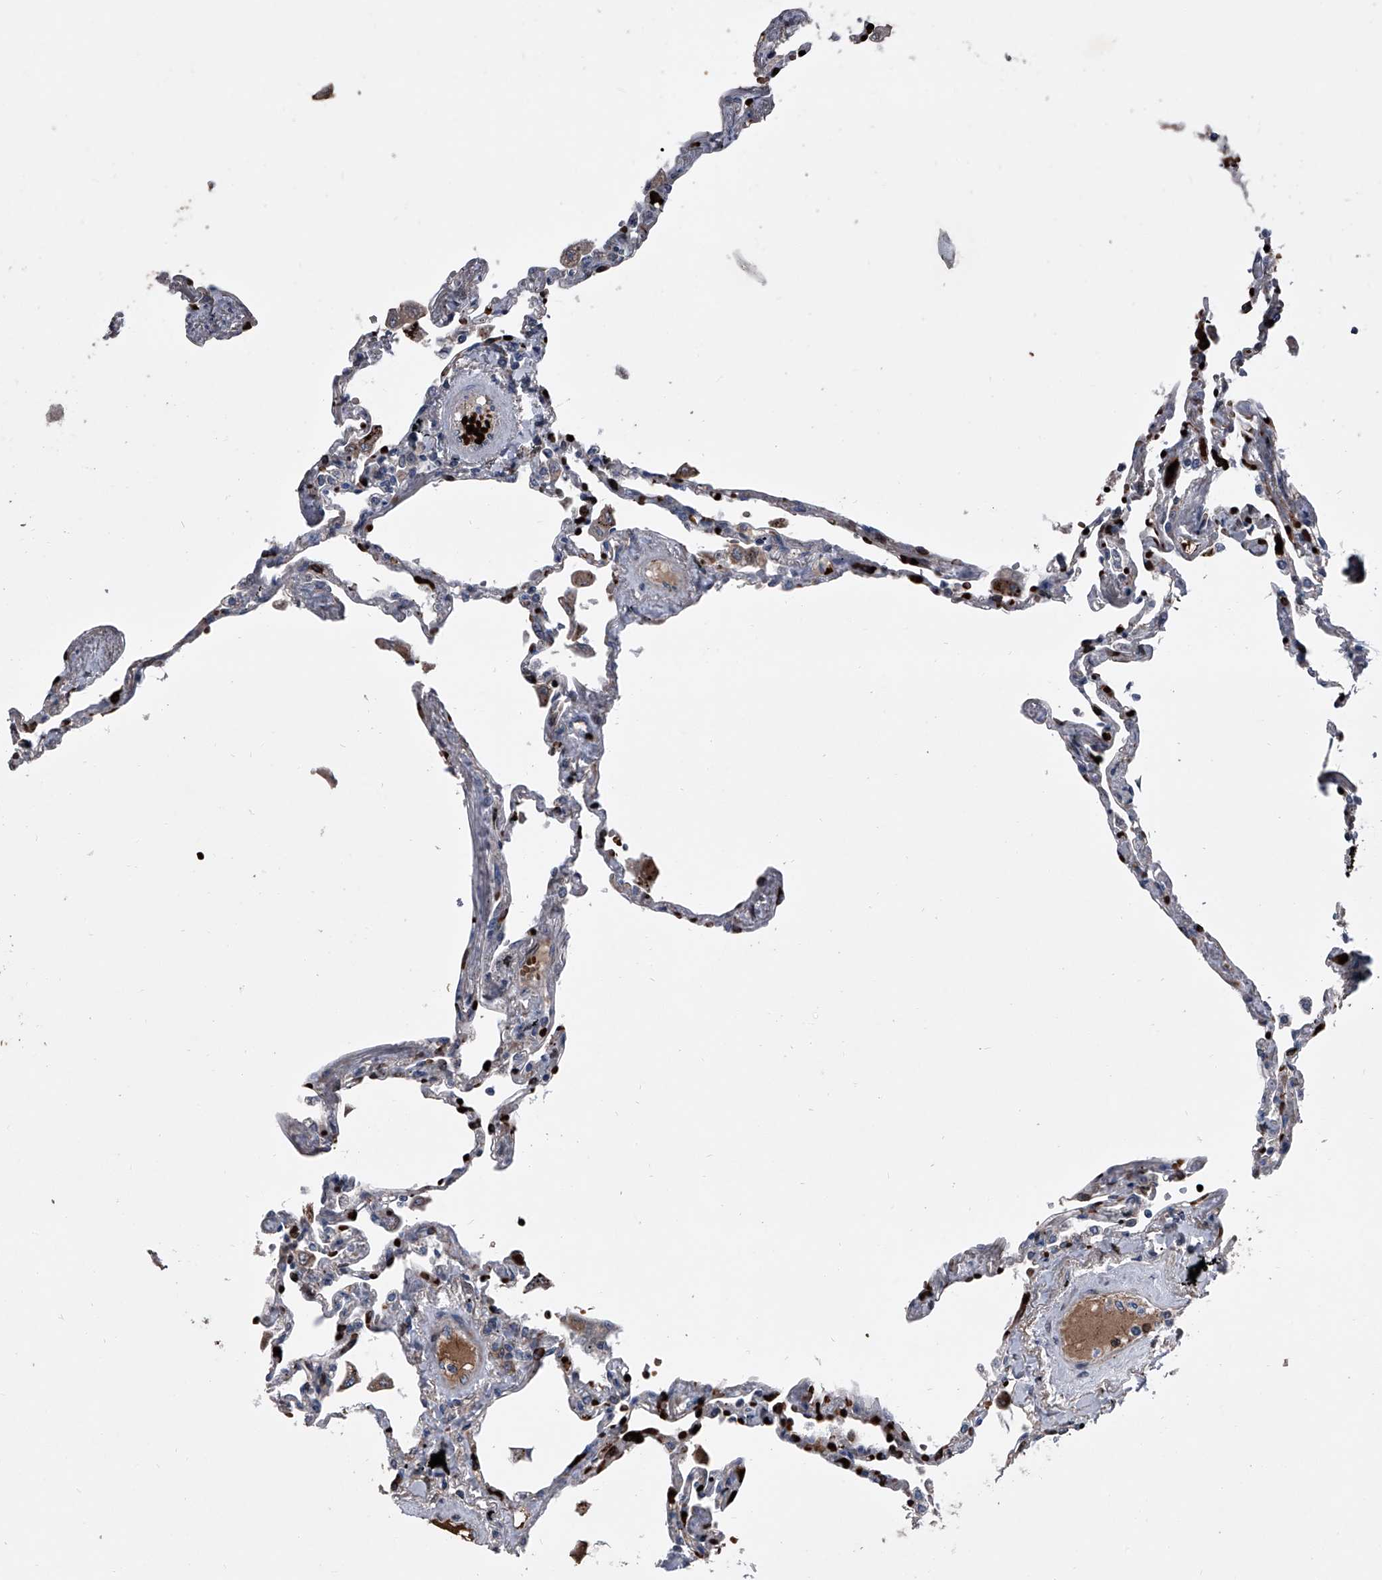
{"staining": {"intensity": "strong", "quantity": "<25%", "location": "cytoplasmic/membranous"}, "tissue": "lung", "cell_type": "Alveolar cells", "image_type": "normal", "snomed": [{"axis": "morphology", "description": "Normal tissue, NOS"}, {"axis": "topography", "description": "Lung"}], "caption": "The immunohistochemical stain highlights strong cytoplasmic/membranous positivity in alveolar cells of normal lung.", "gene": "CEP85L", "patient": {"sex": "female", "age": 67}}